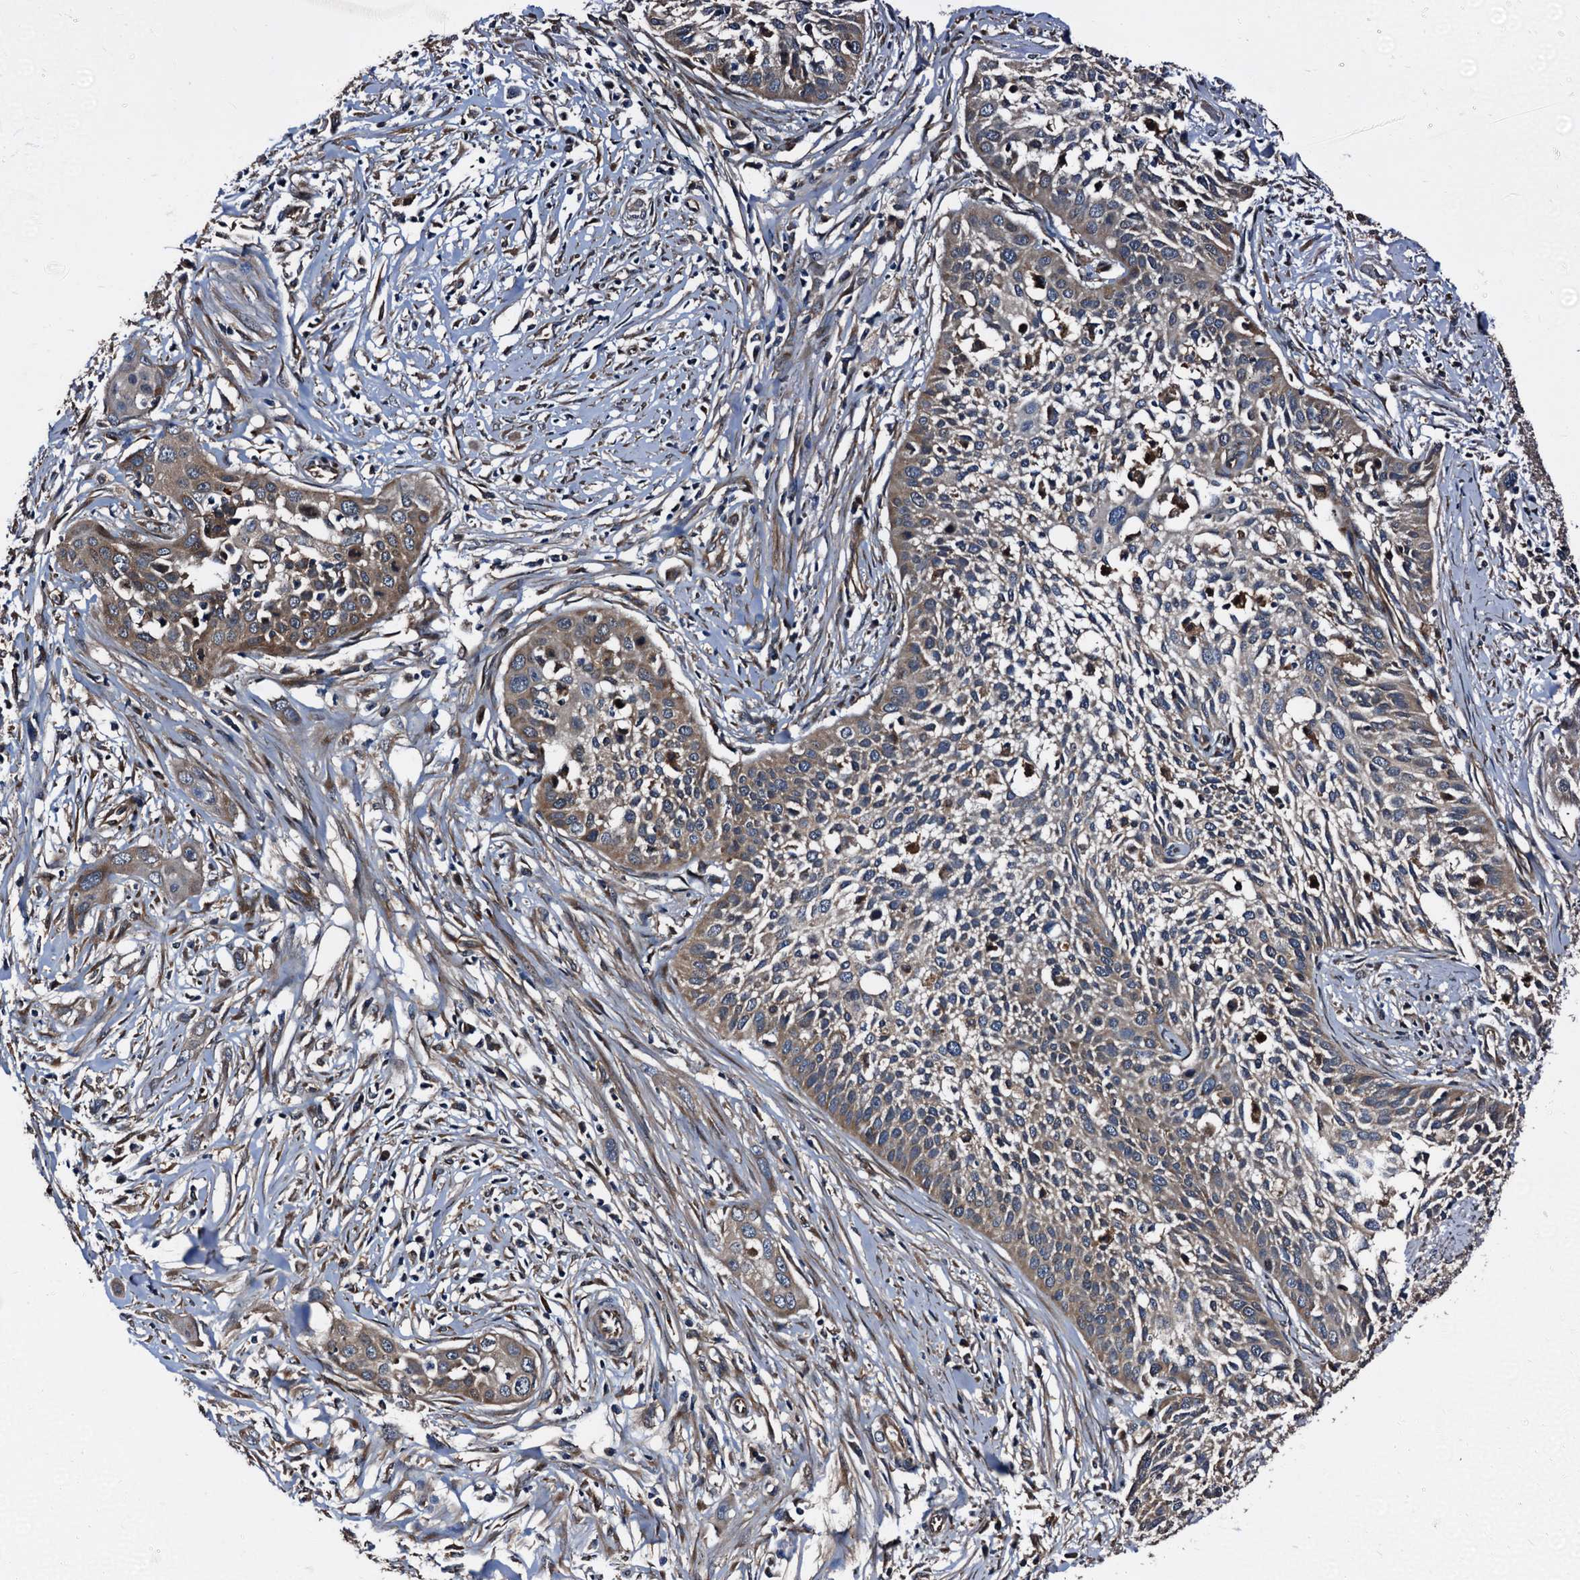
{"staining": {"intensity": "weak", "quantity": "25%-75%", "location": "cytoplasmic/membranous"}, "tissue": "cervical cancer", "cell_type": "Tumor cells", "image_type": "cancer", "snomed": [{"axis": "morphology", "description": "Squamous cell carcinoma, NOS"}, {"axis": "topography", "description": "Cervix"}], "caption": "Tumor cells demonstrate low levels of weak cytoplasmic/membranous positivity in about 25%-75% of cells in human squamous cell carcinoma (cervical). The staining was performed using DAB to visualize the protein expression in brown, while the nuclei were stained in blue with hematoxylin (Magnification: 20x).", "gene": "PEX5", "patient": {"sex": "female", "age": 34}}